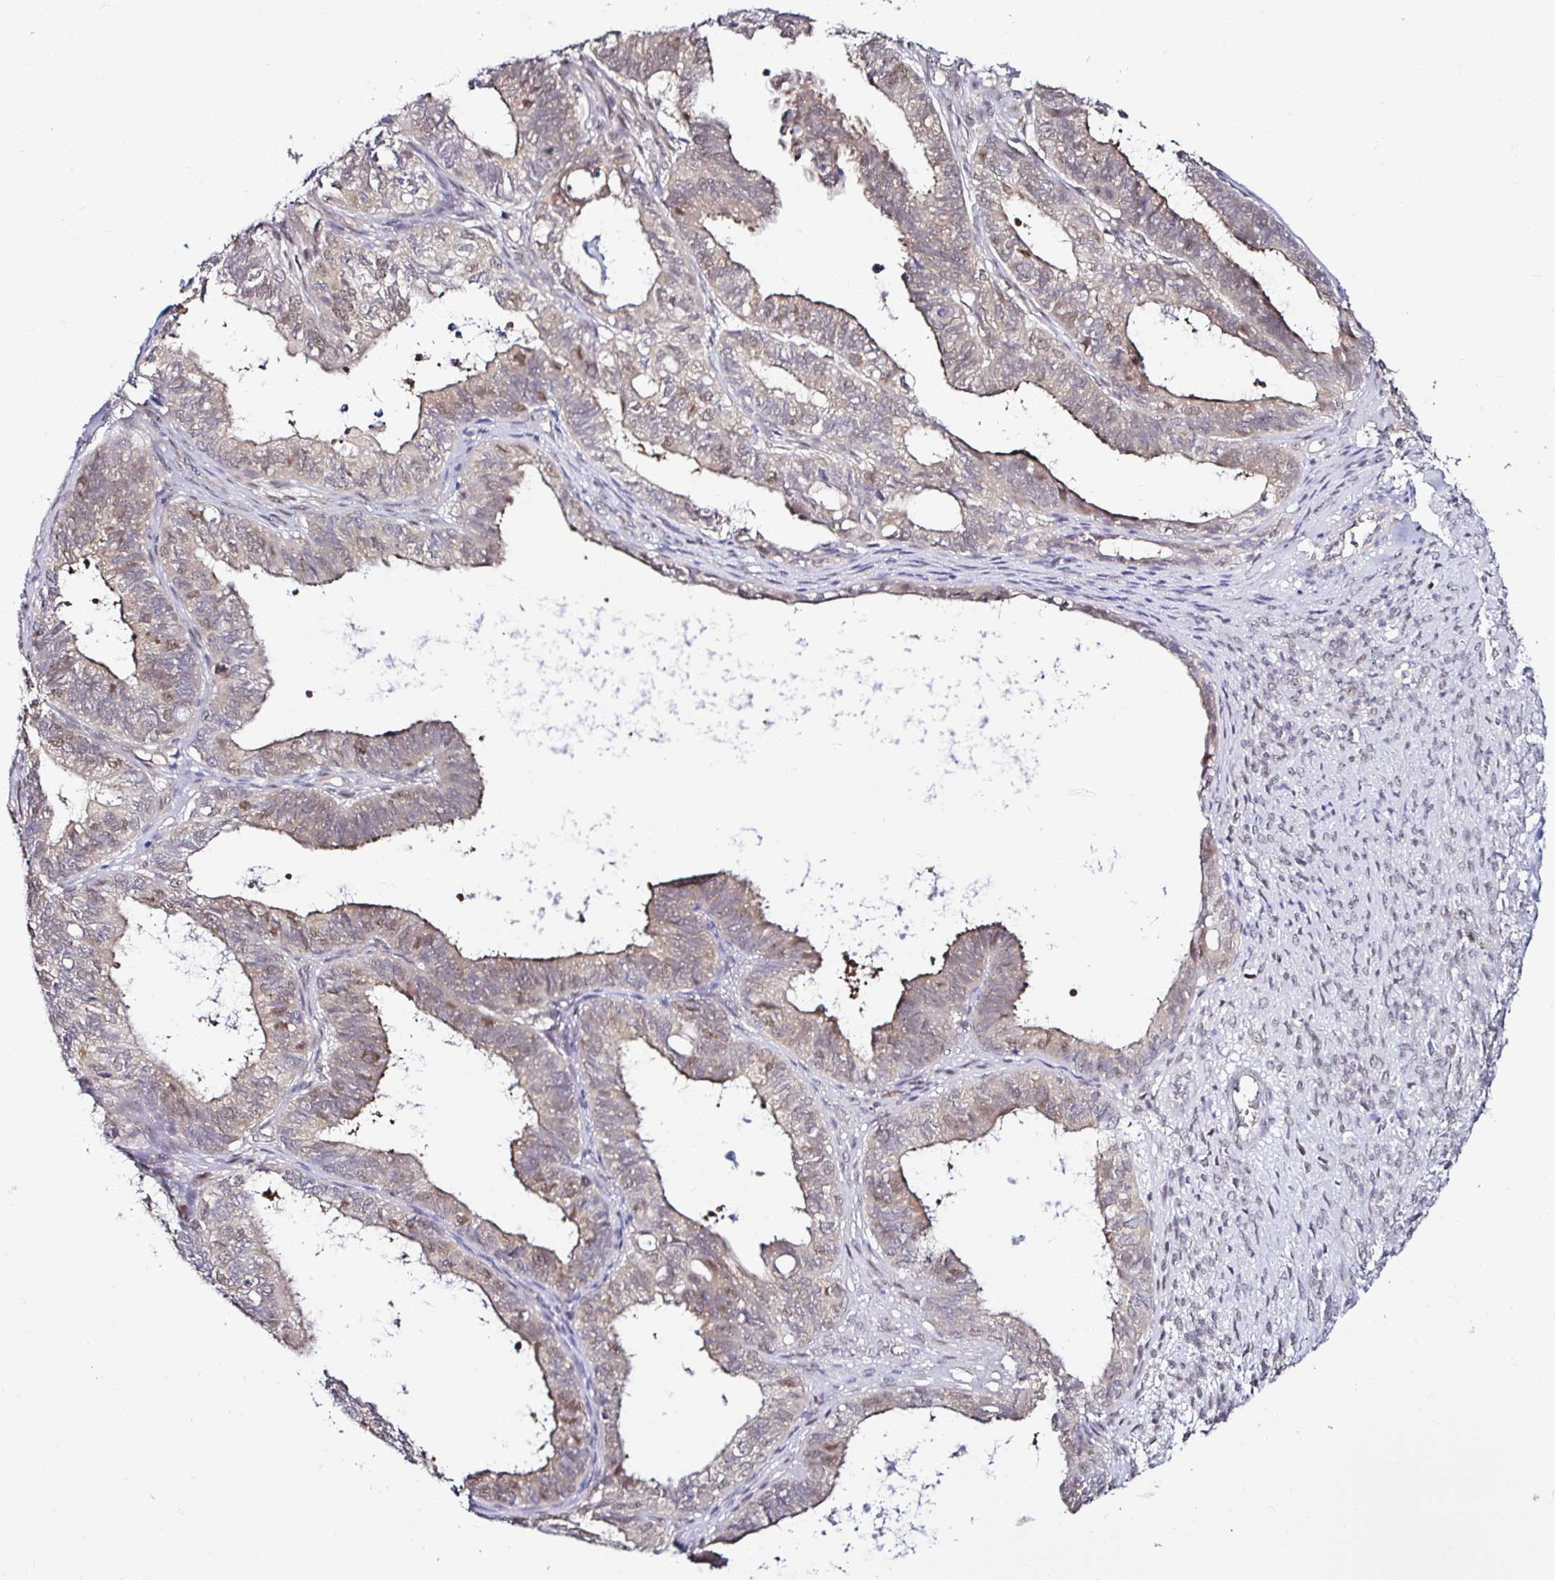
{"staining": {"intensity": "moderate", "quantity": "<25%", "location": "cytoplasmic/membranous,nuclear"}, "tissue": "ovarian cancer", "cell_type": "Tumor cells", "image_type": "cancer", "snomed": [{"axis": "morphology", "description": "Carcinoma, endometroid"}, {"axis": "topography", "description": "Ovary"}], "caption": "Protein analysis of ovarian endometroid carcinoma tissue shows moderate cytoplasmic/membranous and nuclear staining in approximately <25% of tumor cells. Using DAB (3,3'-diaminobenzidine) (brown) and hematoxylin (blue) stains, captured at high magnification using brightfield microscopy.", "gene": "PSMD3", "patient": {"sex": "female", "age": 64}}